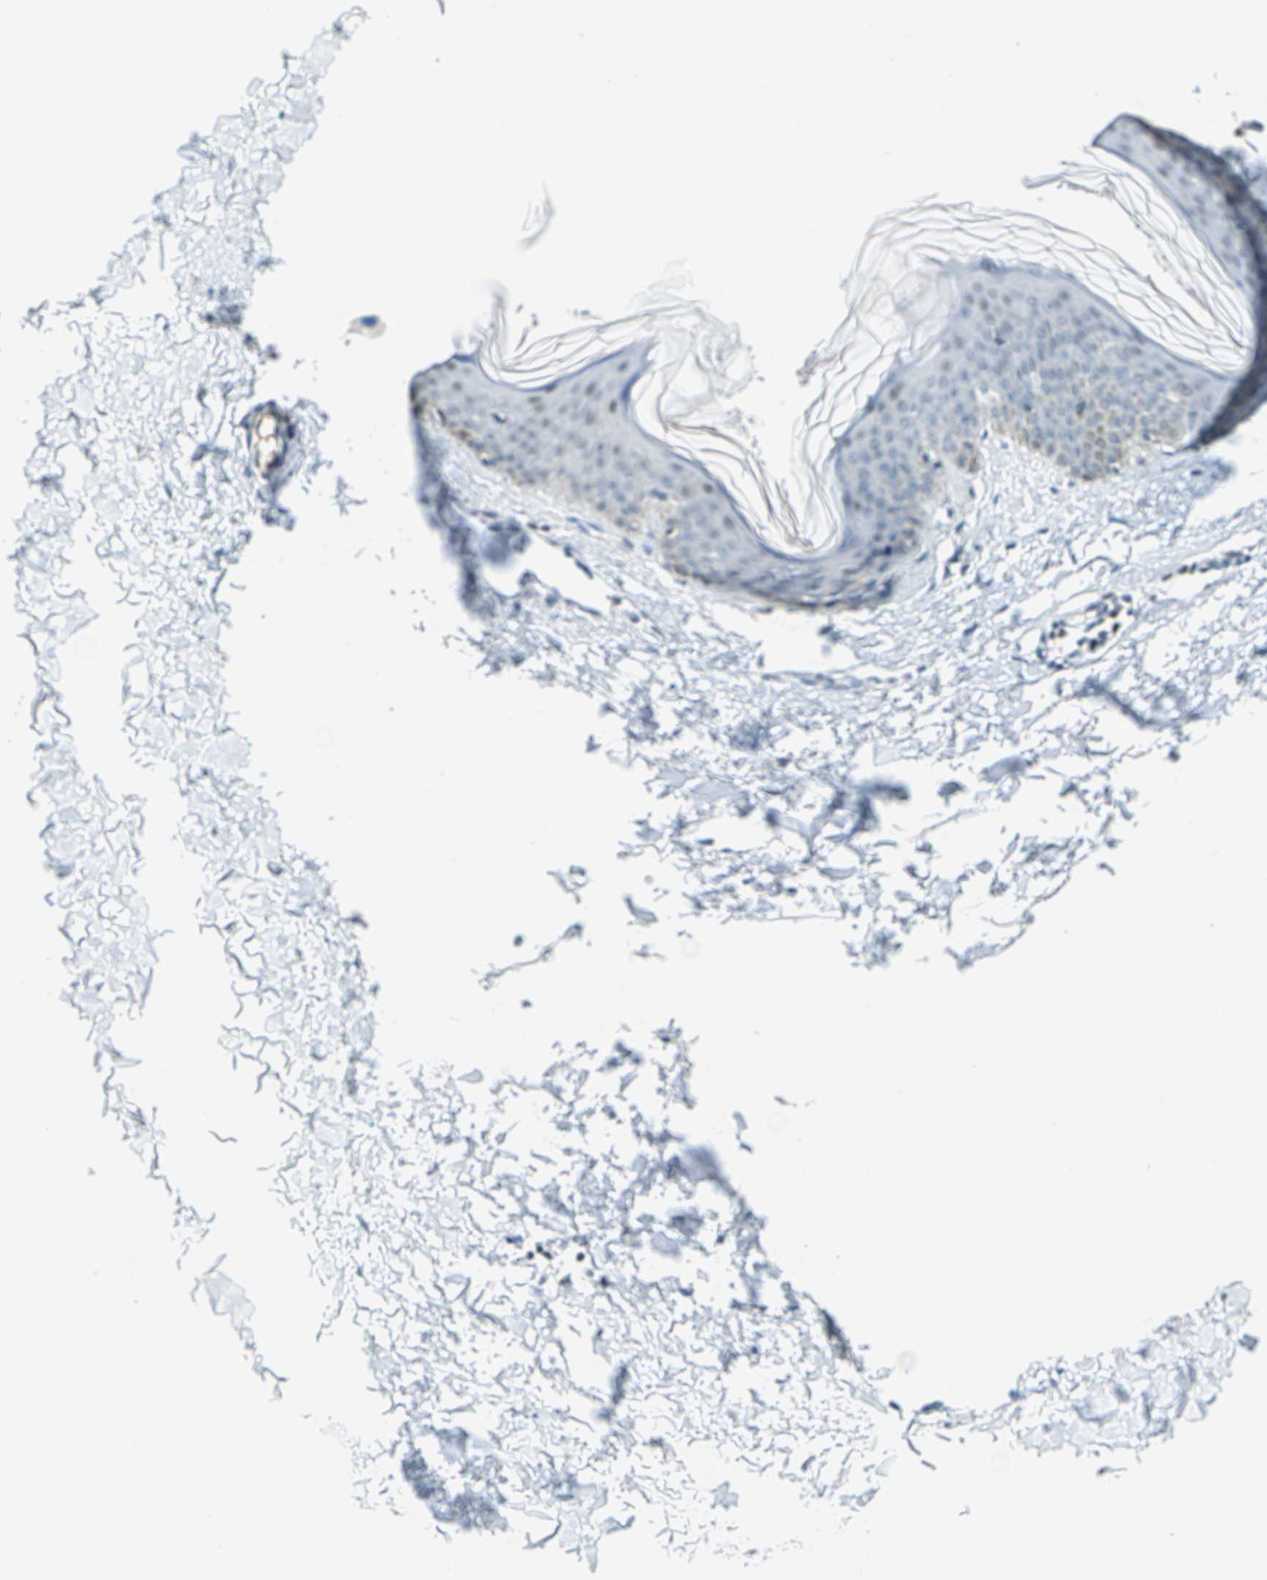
{"staining": {"intensity": "negative", "quantity": "none", "location": "none"}, "tissue": "skin", "cell_type": "Fibroblasts", "image_type": "normal", "snomed": [{"axis": "morphology", "description": "Normal tissue, NOS"}, {"axis": "topography", "description": "Skin"}], "caption": "A photomicrograph of human skin is negative for staining in fibroblasts. (DAB (3,3'-diaminobenzidine) immunohistochemistry (IHC) with hematoxylin counter stain).", "gene": "NEK11", "patient": {"sex": "female", "age": 17}}